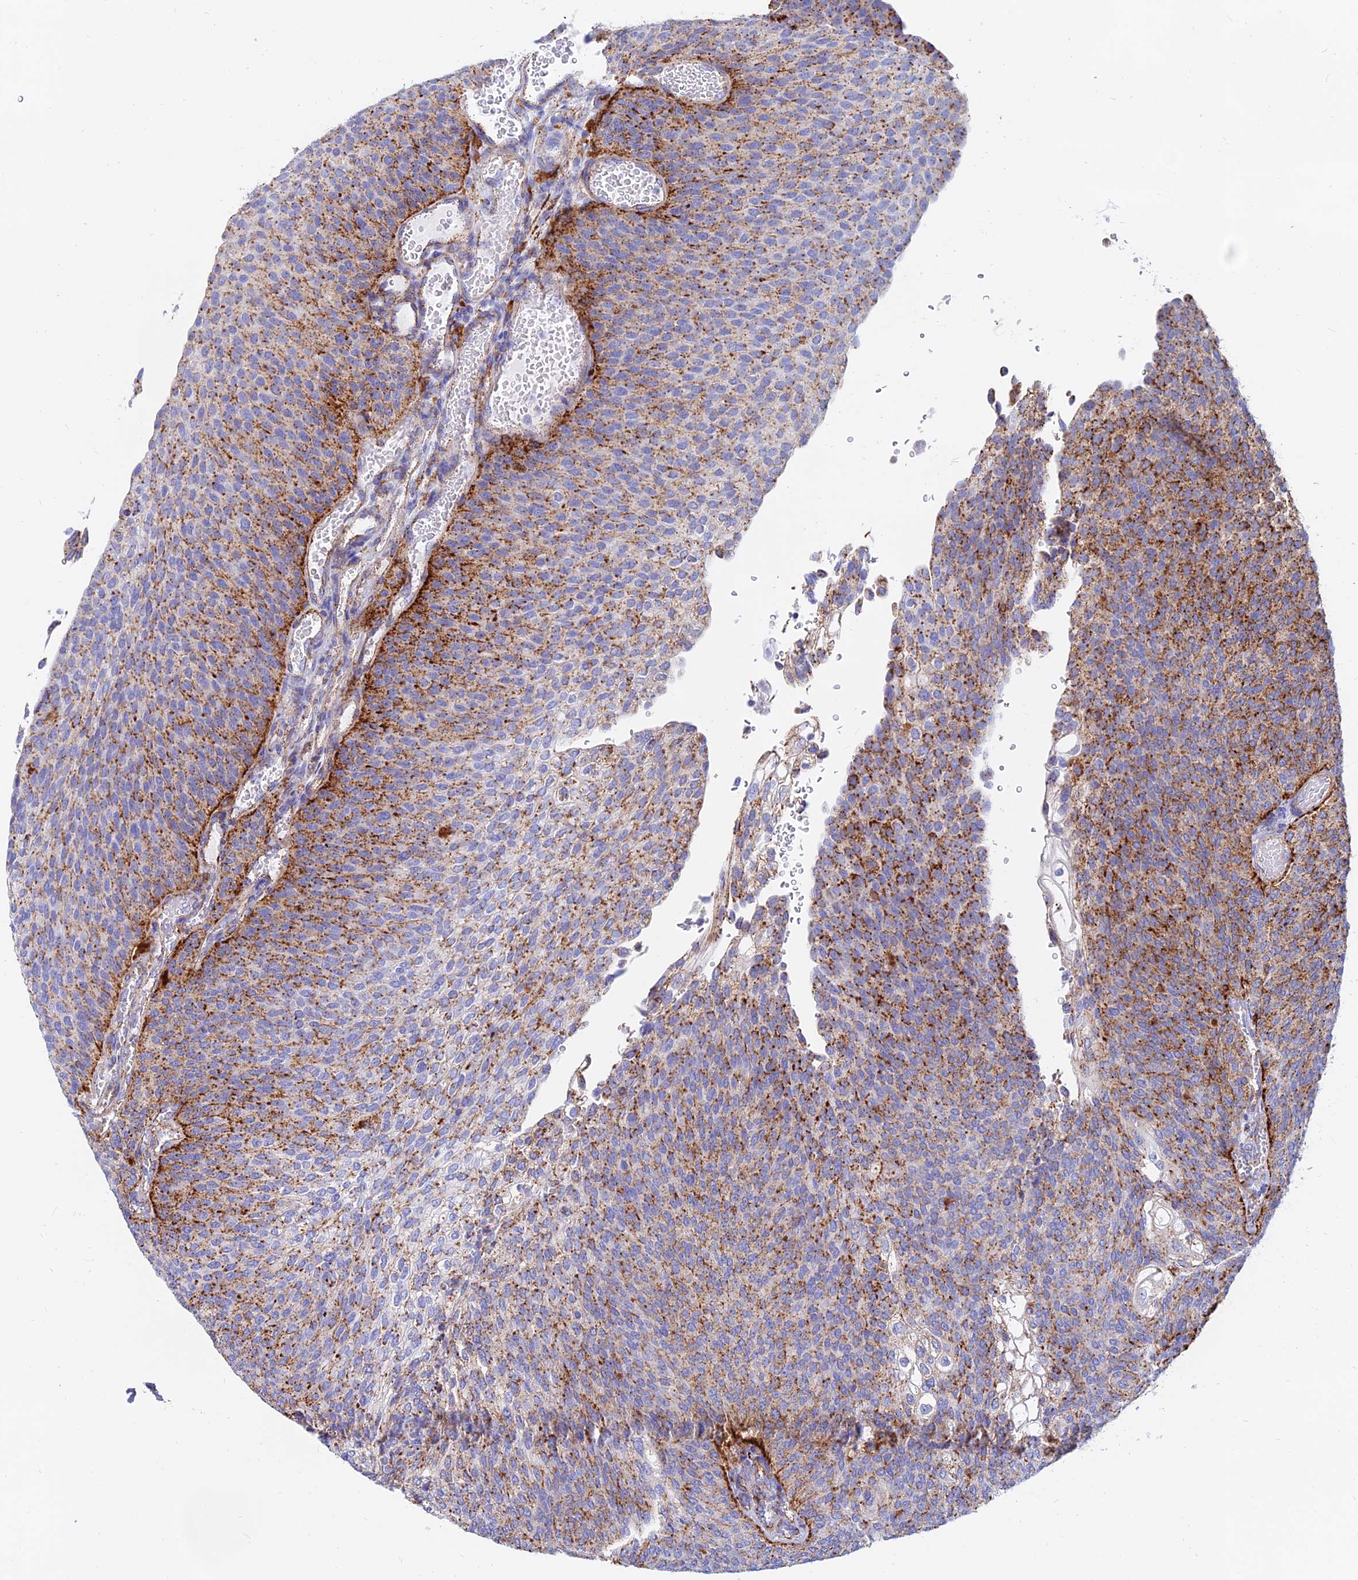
{"staining": {"intensity": "moderate", "quantity": ">75%", "location": "cytoplasmic/membranous"}, "tissue": "urothelial cancer", "cell_type": "Tumor cells", "image_type": "cancer", "snomed": [{"axis": "morphology", "description": "Urothelial carcinoma, High grade"}, {"axis": "topography", "description": "Urinary bladder"}], "caption": "This is a photomicrograph of immunohistochemistry staining of high-grade urothelial carcinoma, which shows moderate staining in the cytoplasmic/membranous of tumor cells.", "gene": "SPNS1", "patient": {"sex": "female", "age": 79}}